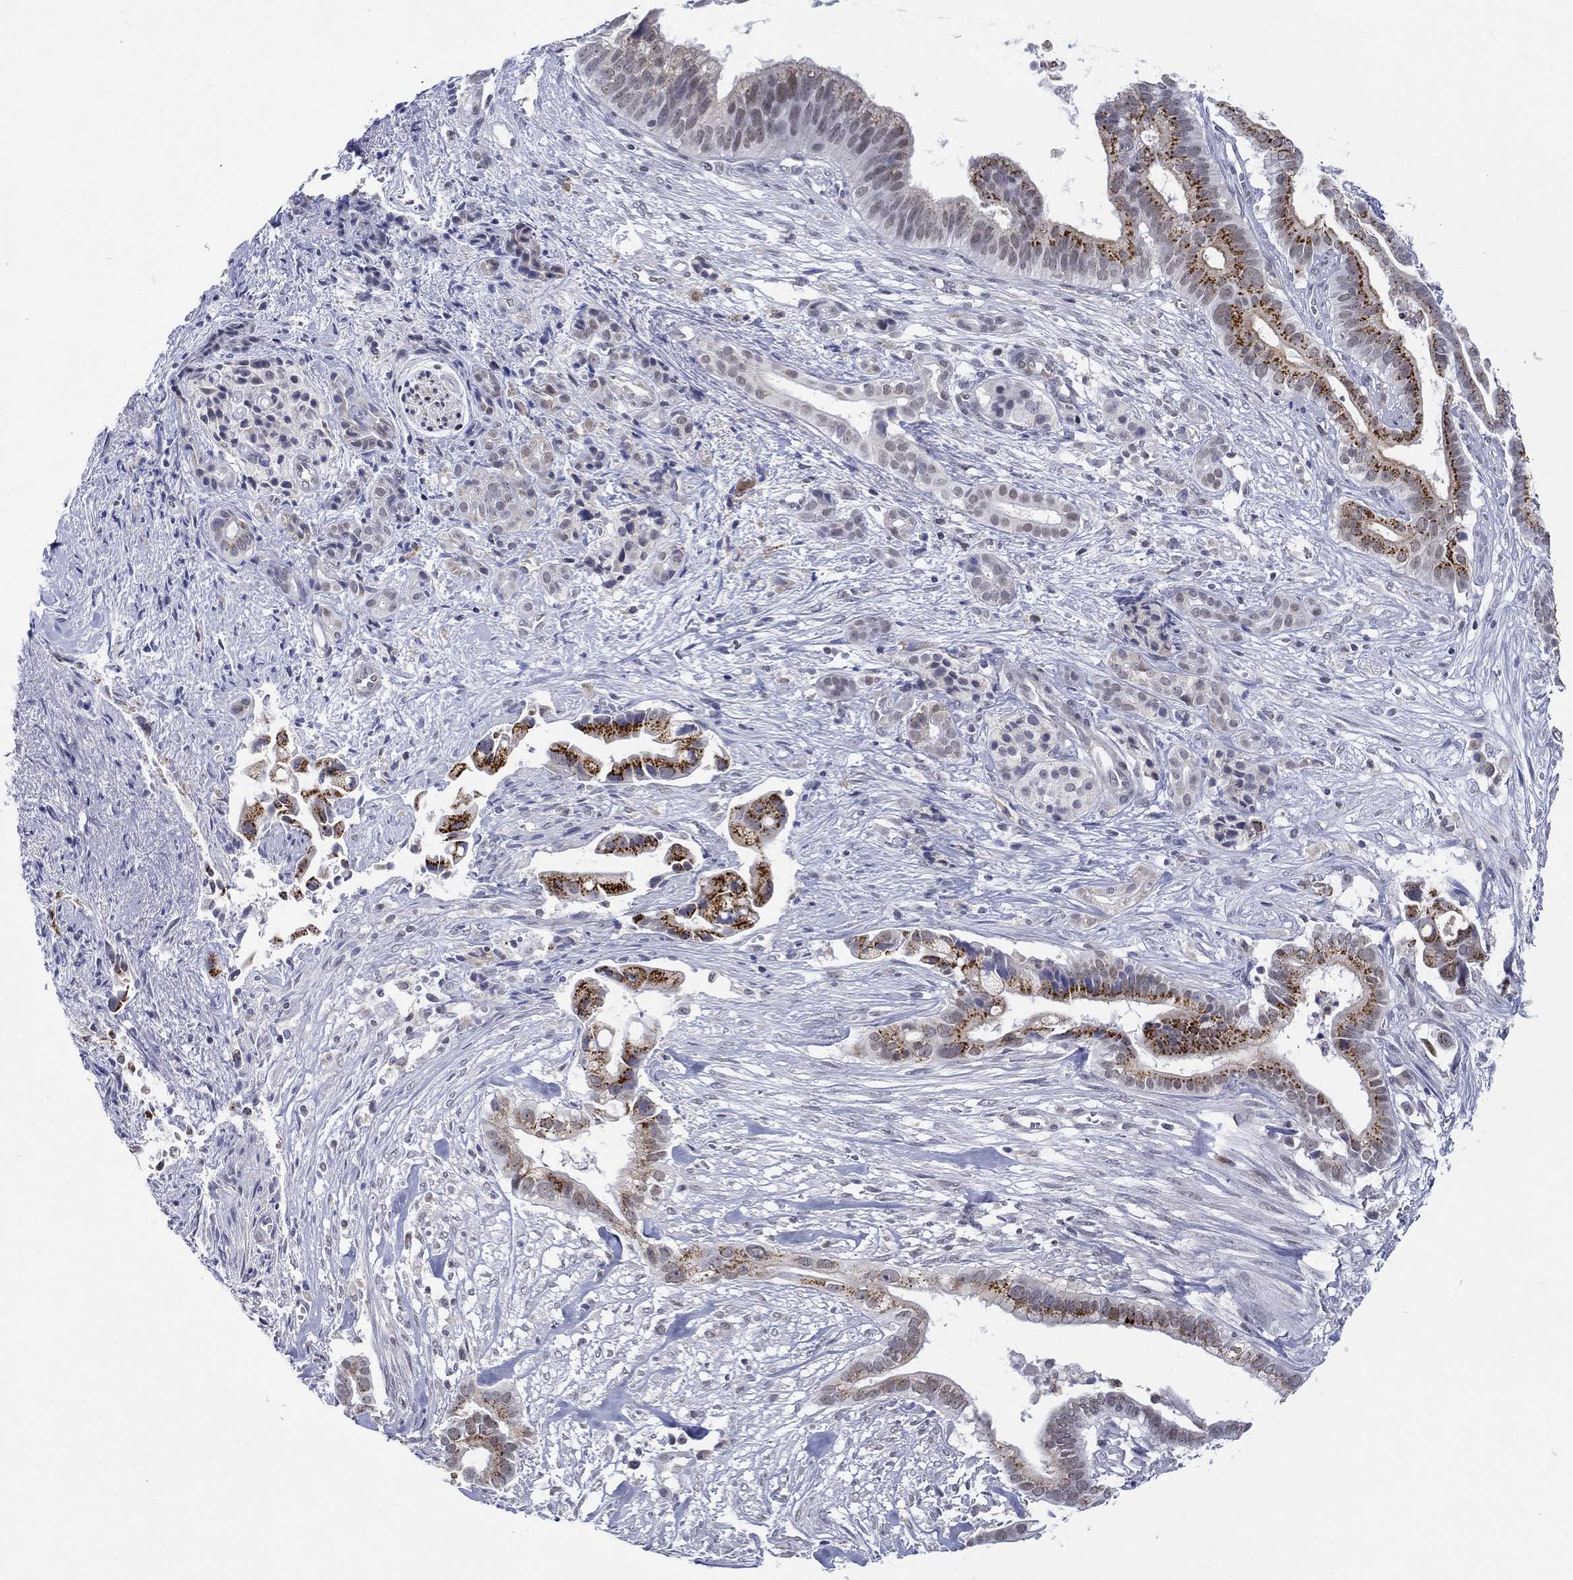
{"staining": {"intensity": "strong", "quantity": "25%-75%", "location": "cytoplasmic/membranous"}, "tissue": "pancreatic cancer", "cell_type": "Tumor cells", "image_type": "cancer", "snomed": [{"axis": "morphology", "description": "Adenocarcinoma, NOS"}, {"axis": "topography", "description": "Pancreas"}], "caption": "The immunohistochemical stain highlights strong cytoplasmic/membranous staining in tumor cells of pancreatic adenocarcinoma tissue. The staining was performed using DAB (3,3'-diaminobenzidine), with brown indicating positive protein expression. Nuclei are stained blue with hematoxylin.", "gene": "ST6GALNAC1", "patient": {"sex": "male", "age": 61}}